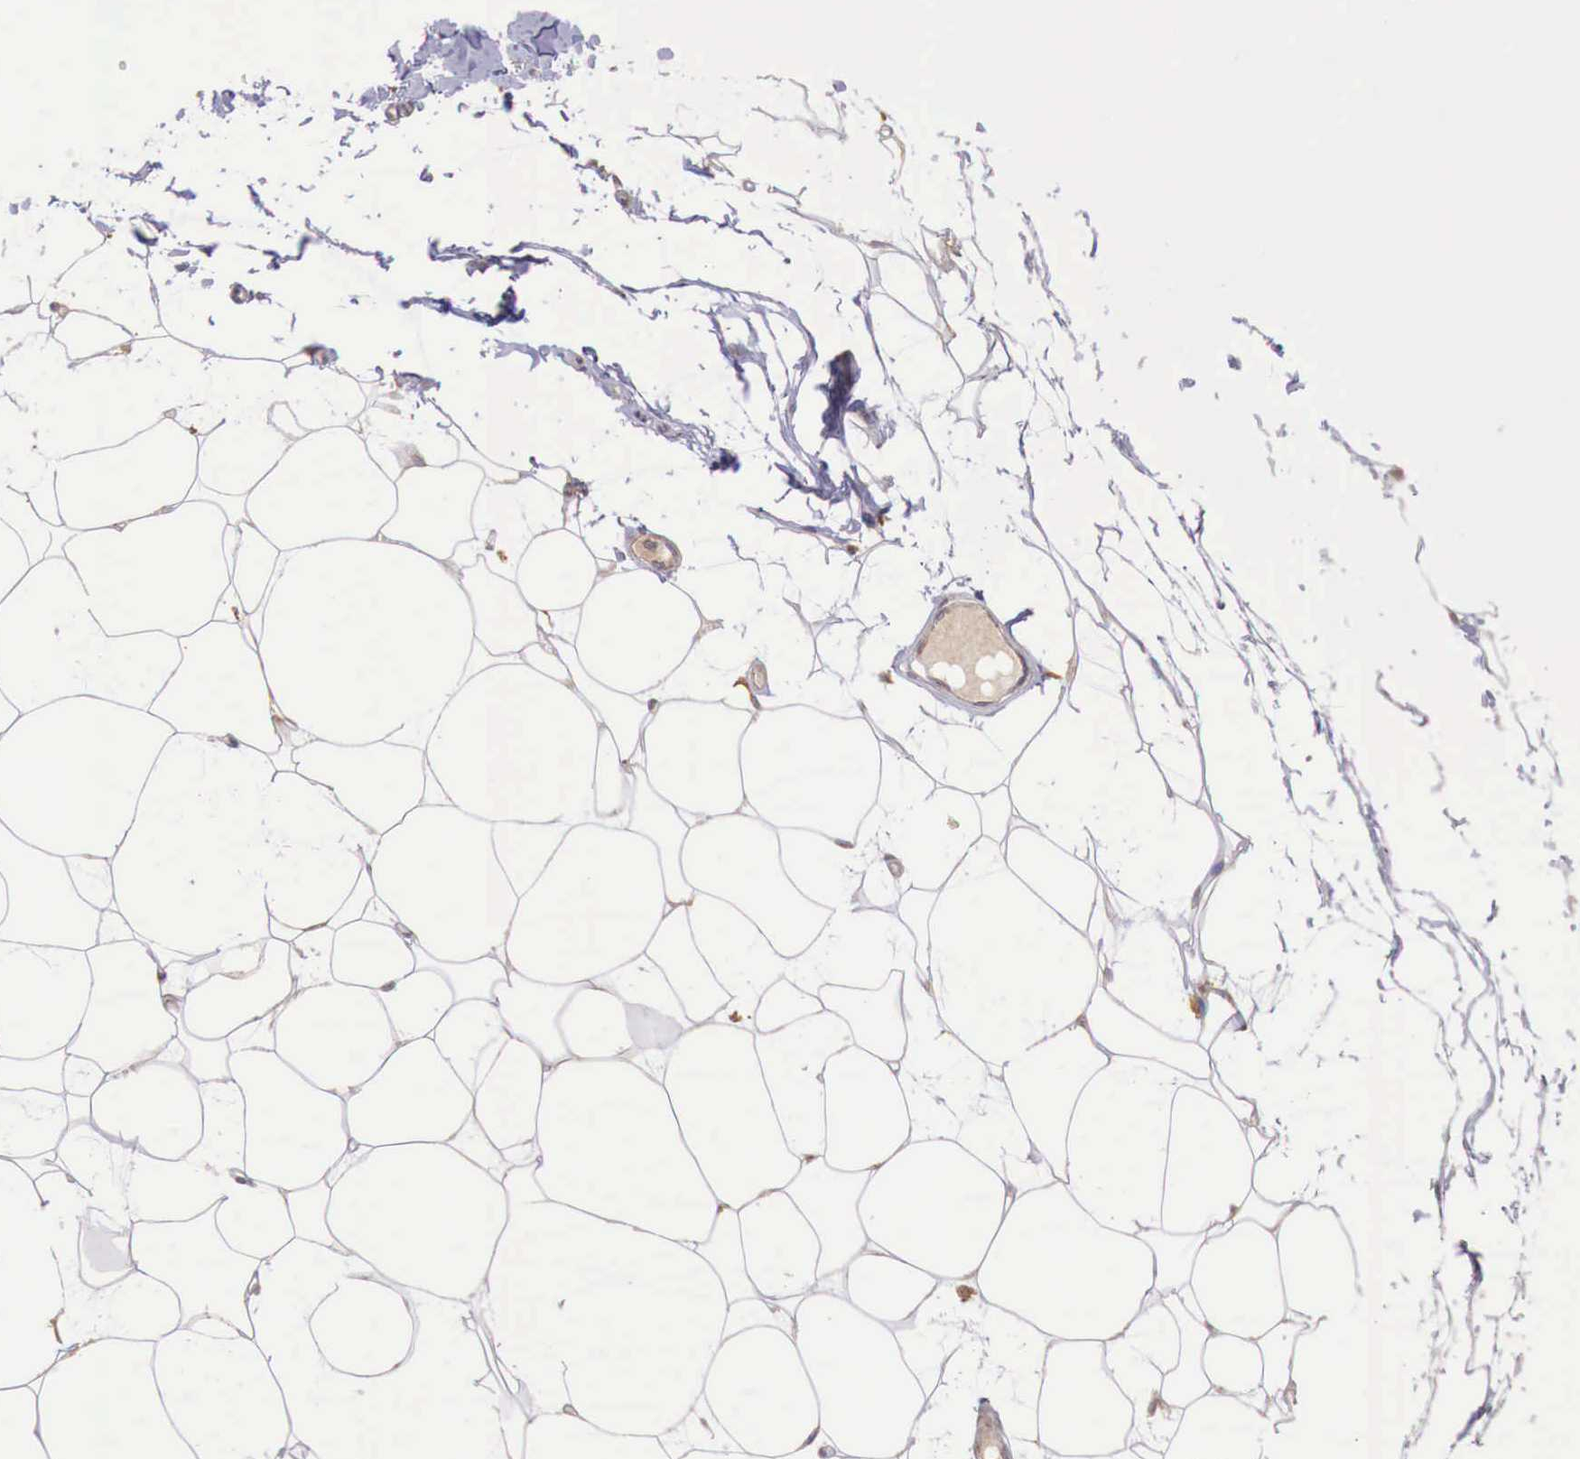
{"staining": {"intensity": "weak", "quantity": "25%-75%", "location": "nuclear"}, "tissue": "adipose tissue", "cell_type": "Adipocytes", "image_type": "normal", "snomed": [{"axis": "morphology", "description": "Normal tissue, NOS"}, {"axis": "topography", "description": "Breast"}], "caption": "Immunohistochemistry (DAB (3,3'-diaminobenzidine)) staining of unremarkable human adipose tissue demonstrates weak nuclear protein expression in approximately 25%-75% of adipocytes. The staining was performed using DAB (3,3'-diaminobenzidine) to visualize the protein expression in brown, while the nuclei were stained in blue with hematoxylin (Magnification: 20x).", "gene": "CHRDL1", "patient": {"sex": "female", "age": 45}}